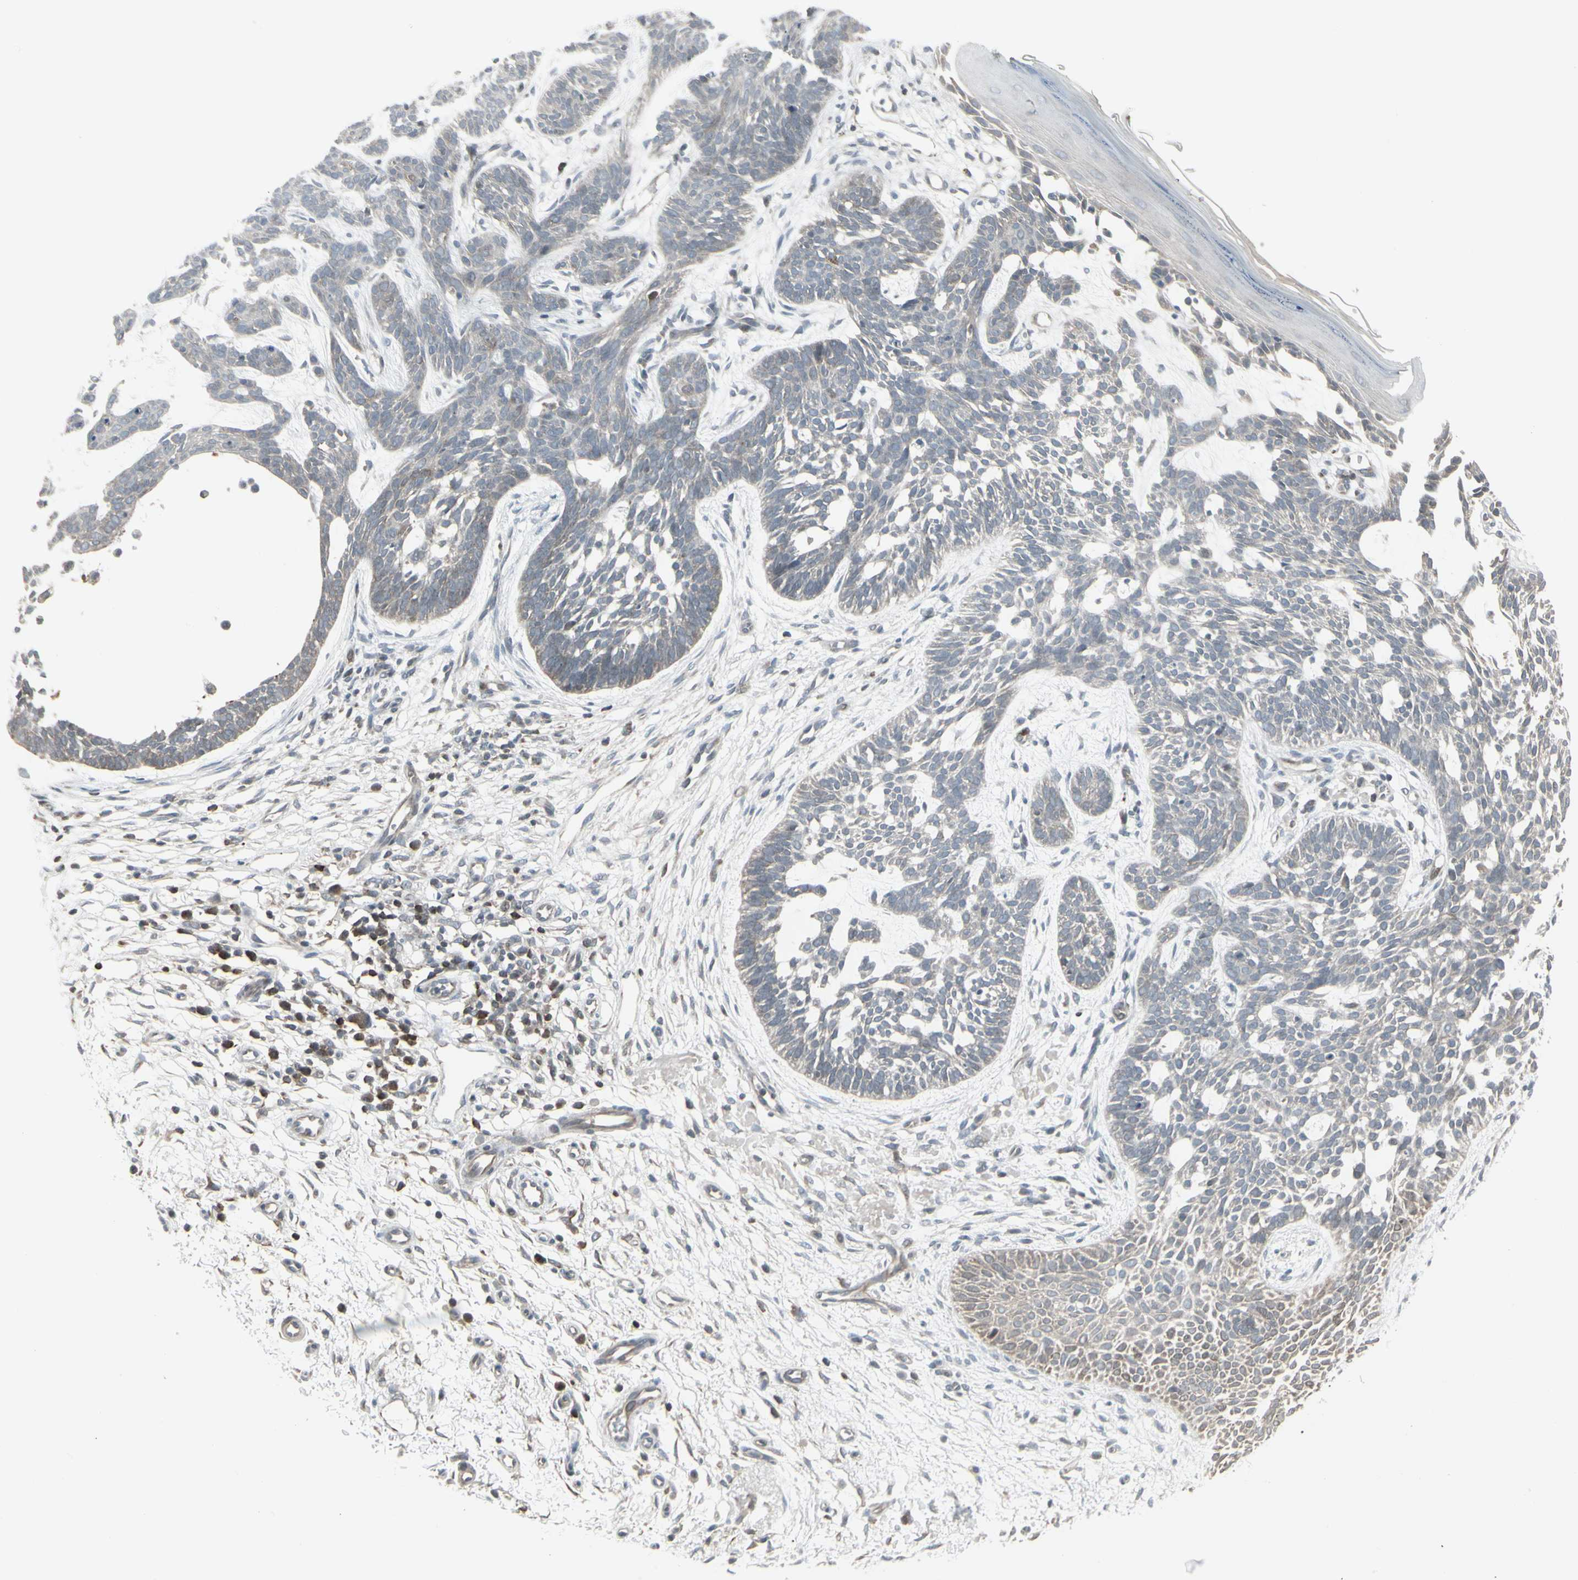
{"staining": {"intensity": "weak", "quantity": ">75%", "location": "cytoplasmic/membranous"}, "tissue": "skin cancer", "cell_type": "Tumor cells", "image_type": "cancer", "snomed": [{"axis": "morphology", "description": "Normal tissue, NOS"}, {"axis": "morphology", "description": "Basal cell carcinoma"}, {"axis": "topography", "description": "Skin"}], "caption": "Skin basal cell carcinoma was stained to show a protein in brown. There is low levels of weak cytoplasmic/membranous expression in approximately >75% of tumor cells. The protein of interest is stained brown, and the nuclei are stained in blue (DAB (3,3'-diaminobenzidine) IHC with brightfield microscopy, high magnification).", "gene": "IGFBP6", "patient": {"sex": "female", "age": 69}}